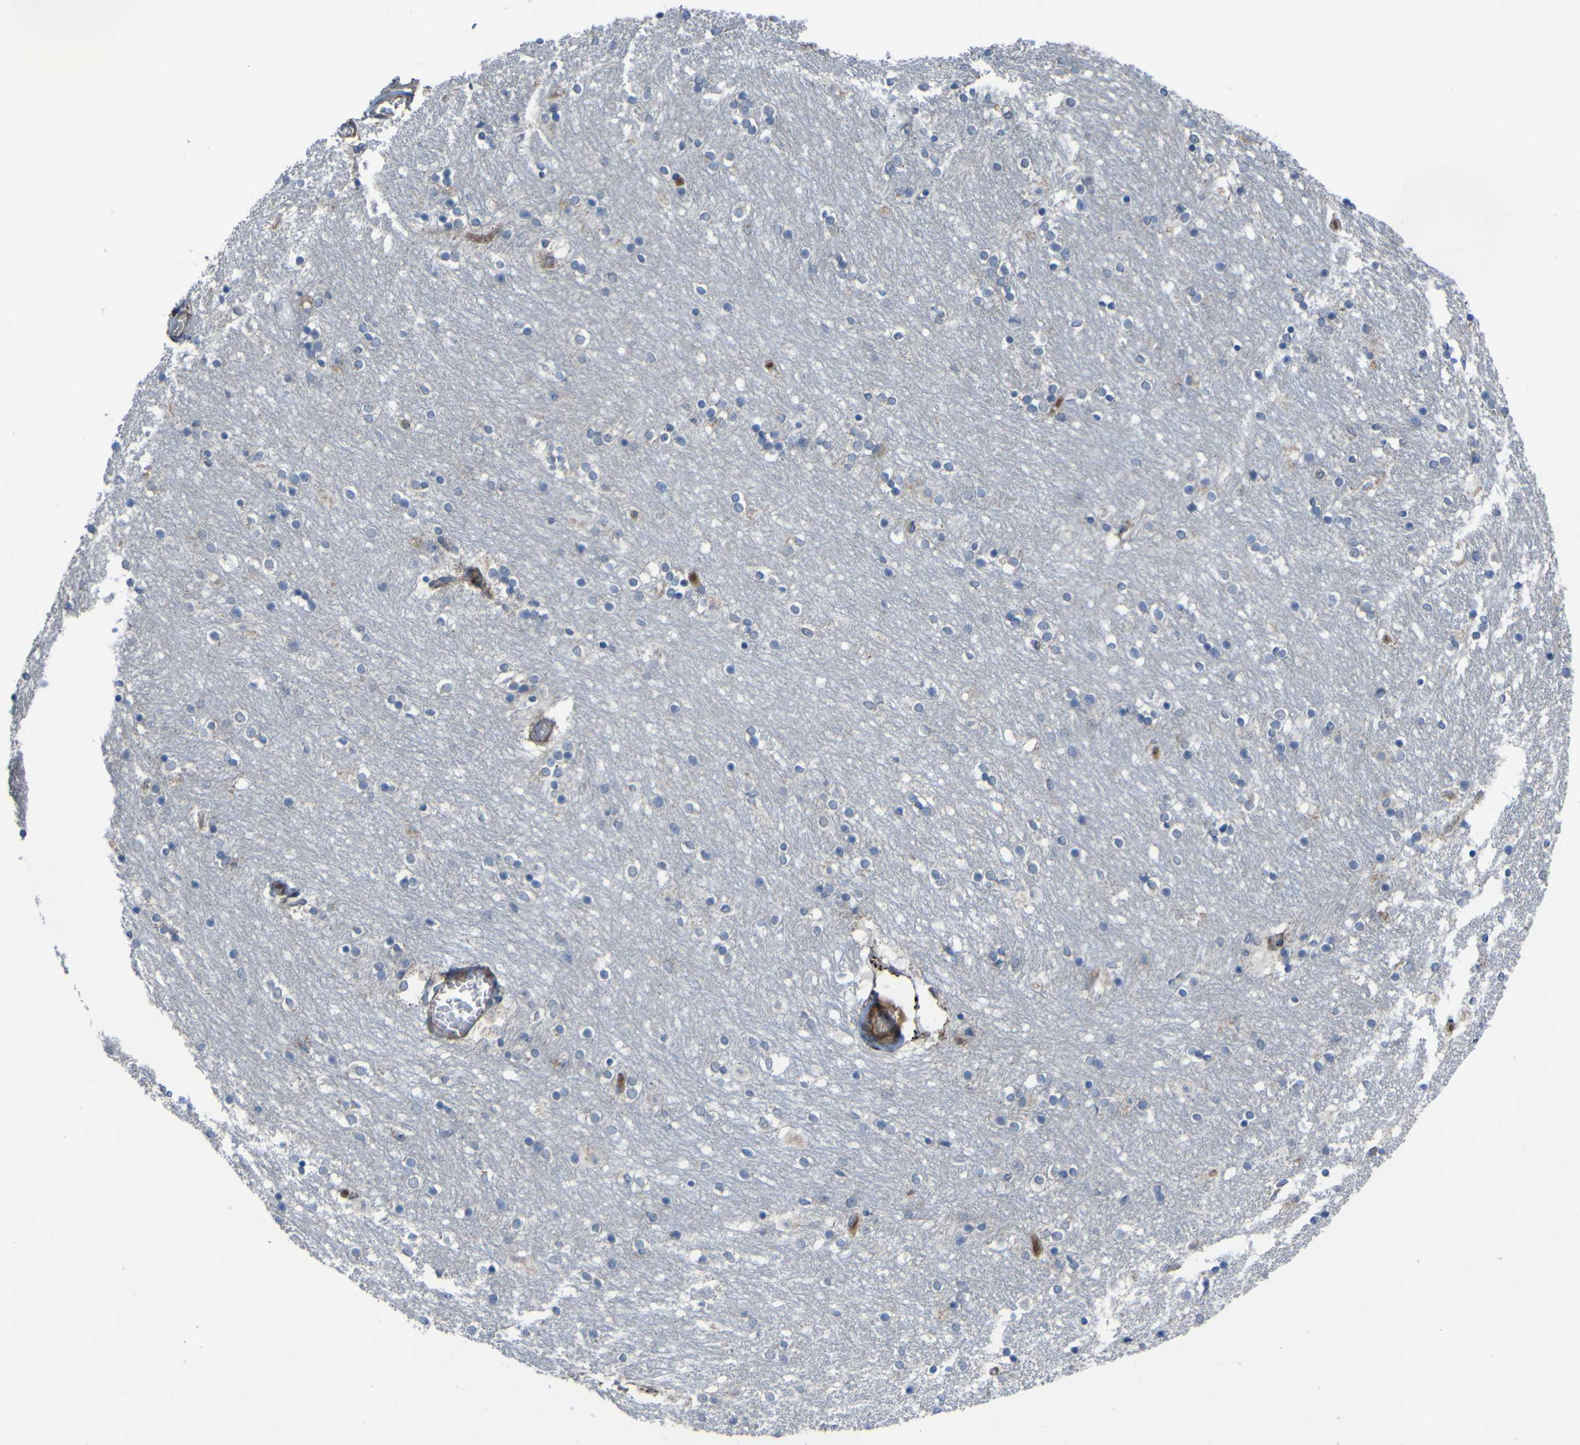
{"staining": {"intensity": "moderate", "quantity": "<25%", "location": "cytoplasmic/membranous"}, "tissue": "caudate", "cell_type": "Glial cells", "image_type": "normal", "snomed": [{"axis": "morphology", "description": "Normal tissue, NOS"}, {"axis": "topography", "description": "Lateral ventricle wall"}], "caption": "Protein analysis of benign caudate shows moderate cytoplasmic/membranous expression in approximately <25% of glial cells. Nuclei are stained in blue.", "gene": "GPLD1", "patient": {"sex": "female", "age": 54}}